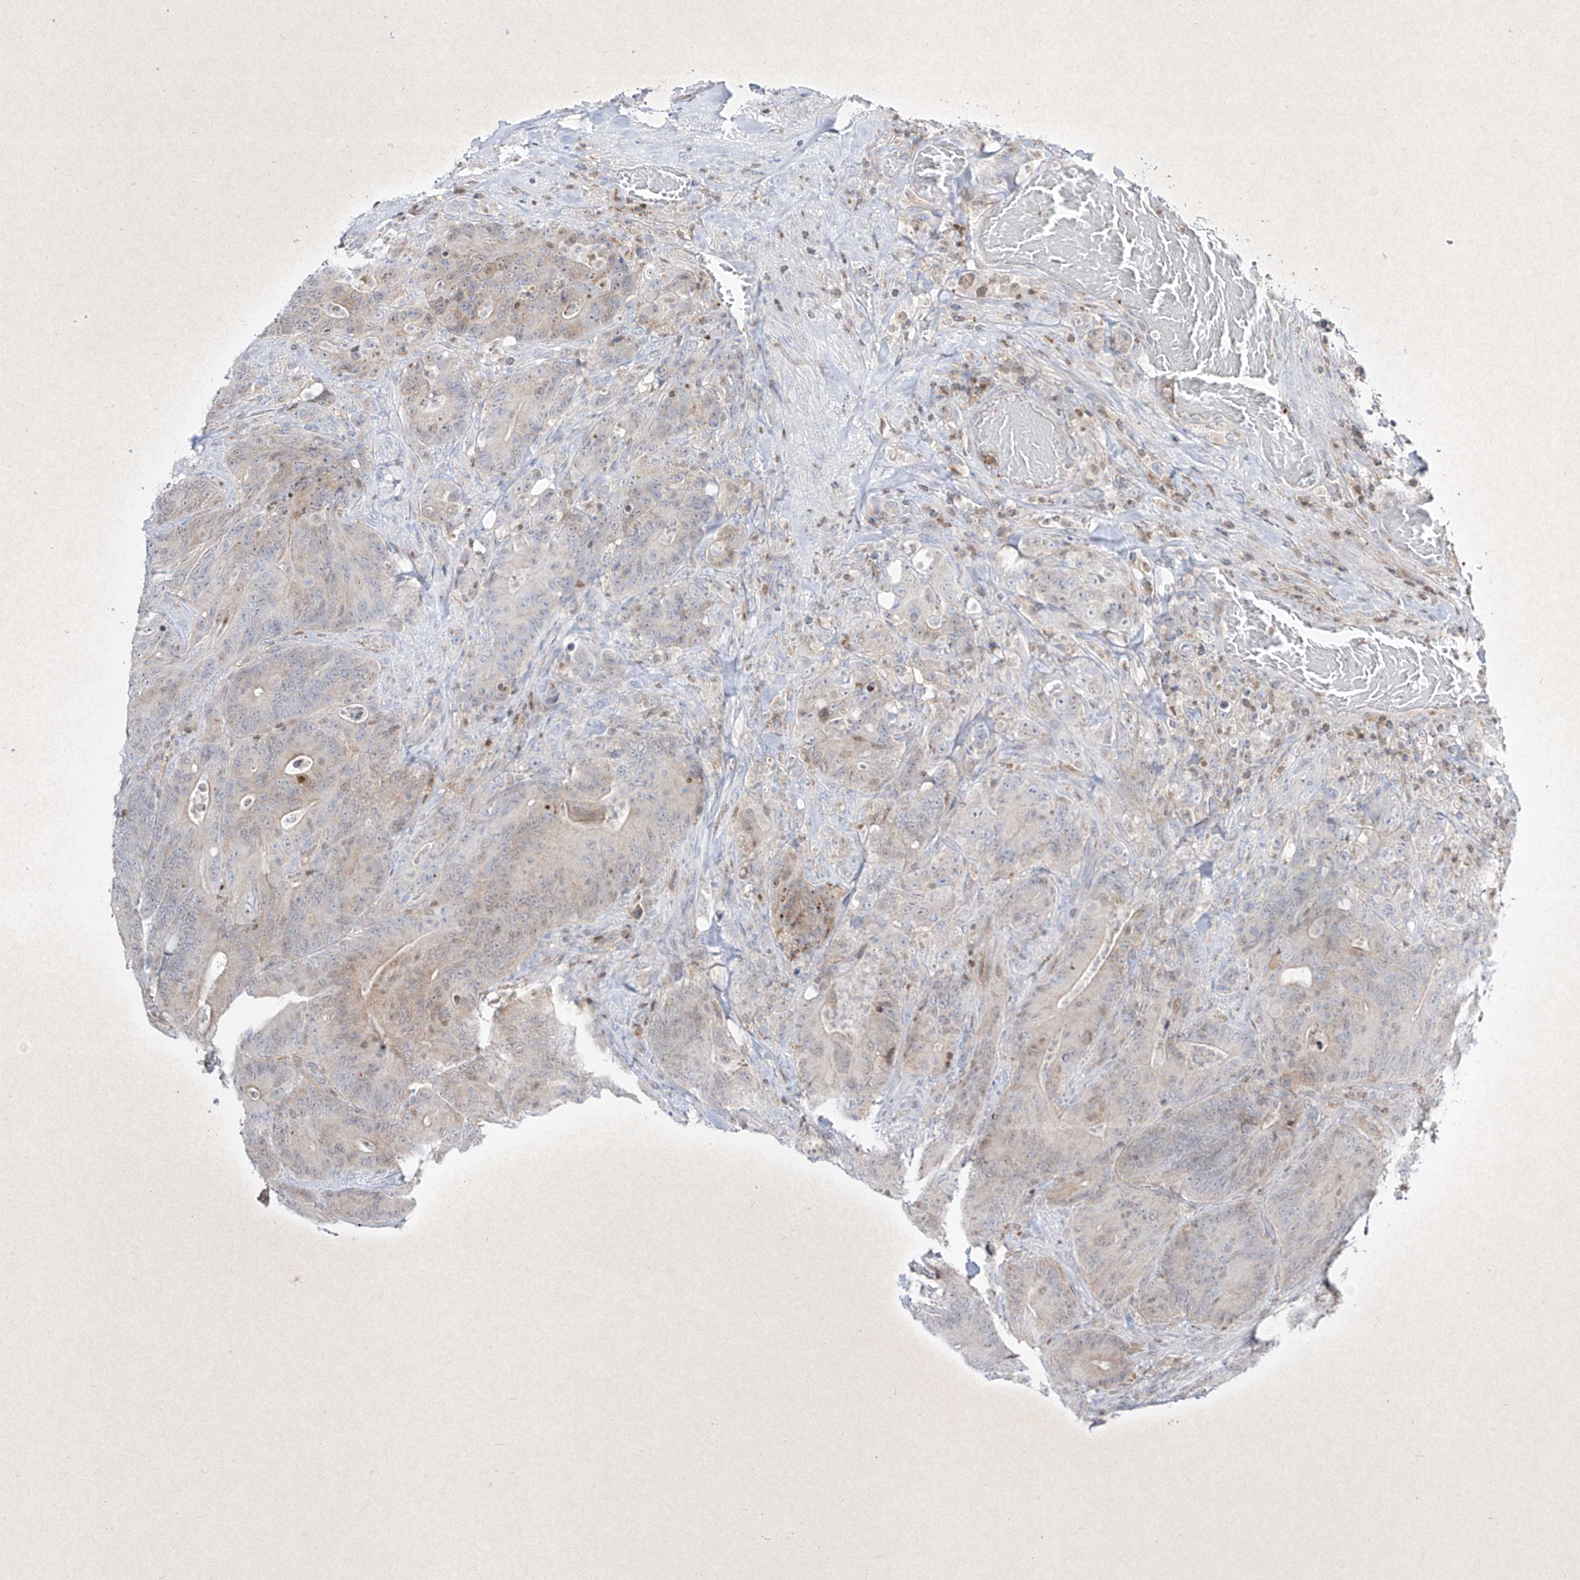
{"staining": {"intensity": "moderate", "quantity": "25%-75%", "location": "cytoplasmic/membranous"}, "tissue": "colorectal cancer", "cell_type": "Tumor cells", "image_type": "cancer", "snomed": [{"axis": "morphology", "description": "Normal tissue, NOS"}, {"axis": "topography", "description": "Colon"}], "caption": "Brown immunohistochemical staining in human colorectal cancer shows moderate cytoplasmic/membranous staining in about 25%-75% of tumor cells. (Stains: DAB in brown, nuclei in blue, Microscopy: brightfield microscopy at high magnification).", "gene": "PSMB10", "patient": {"sex": "female", "age": 82}}